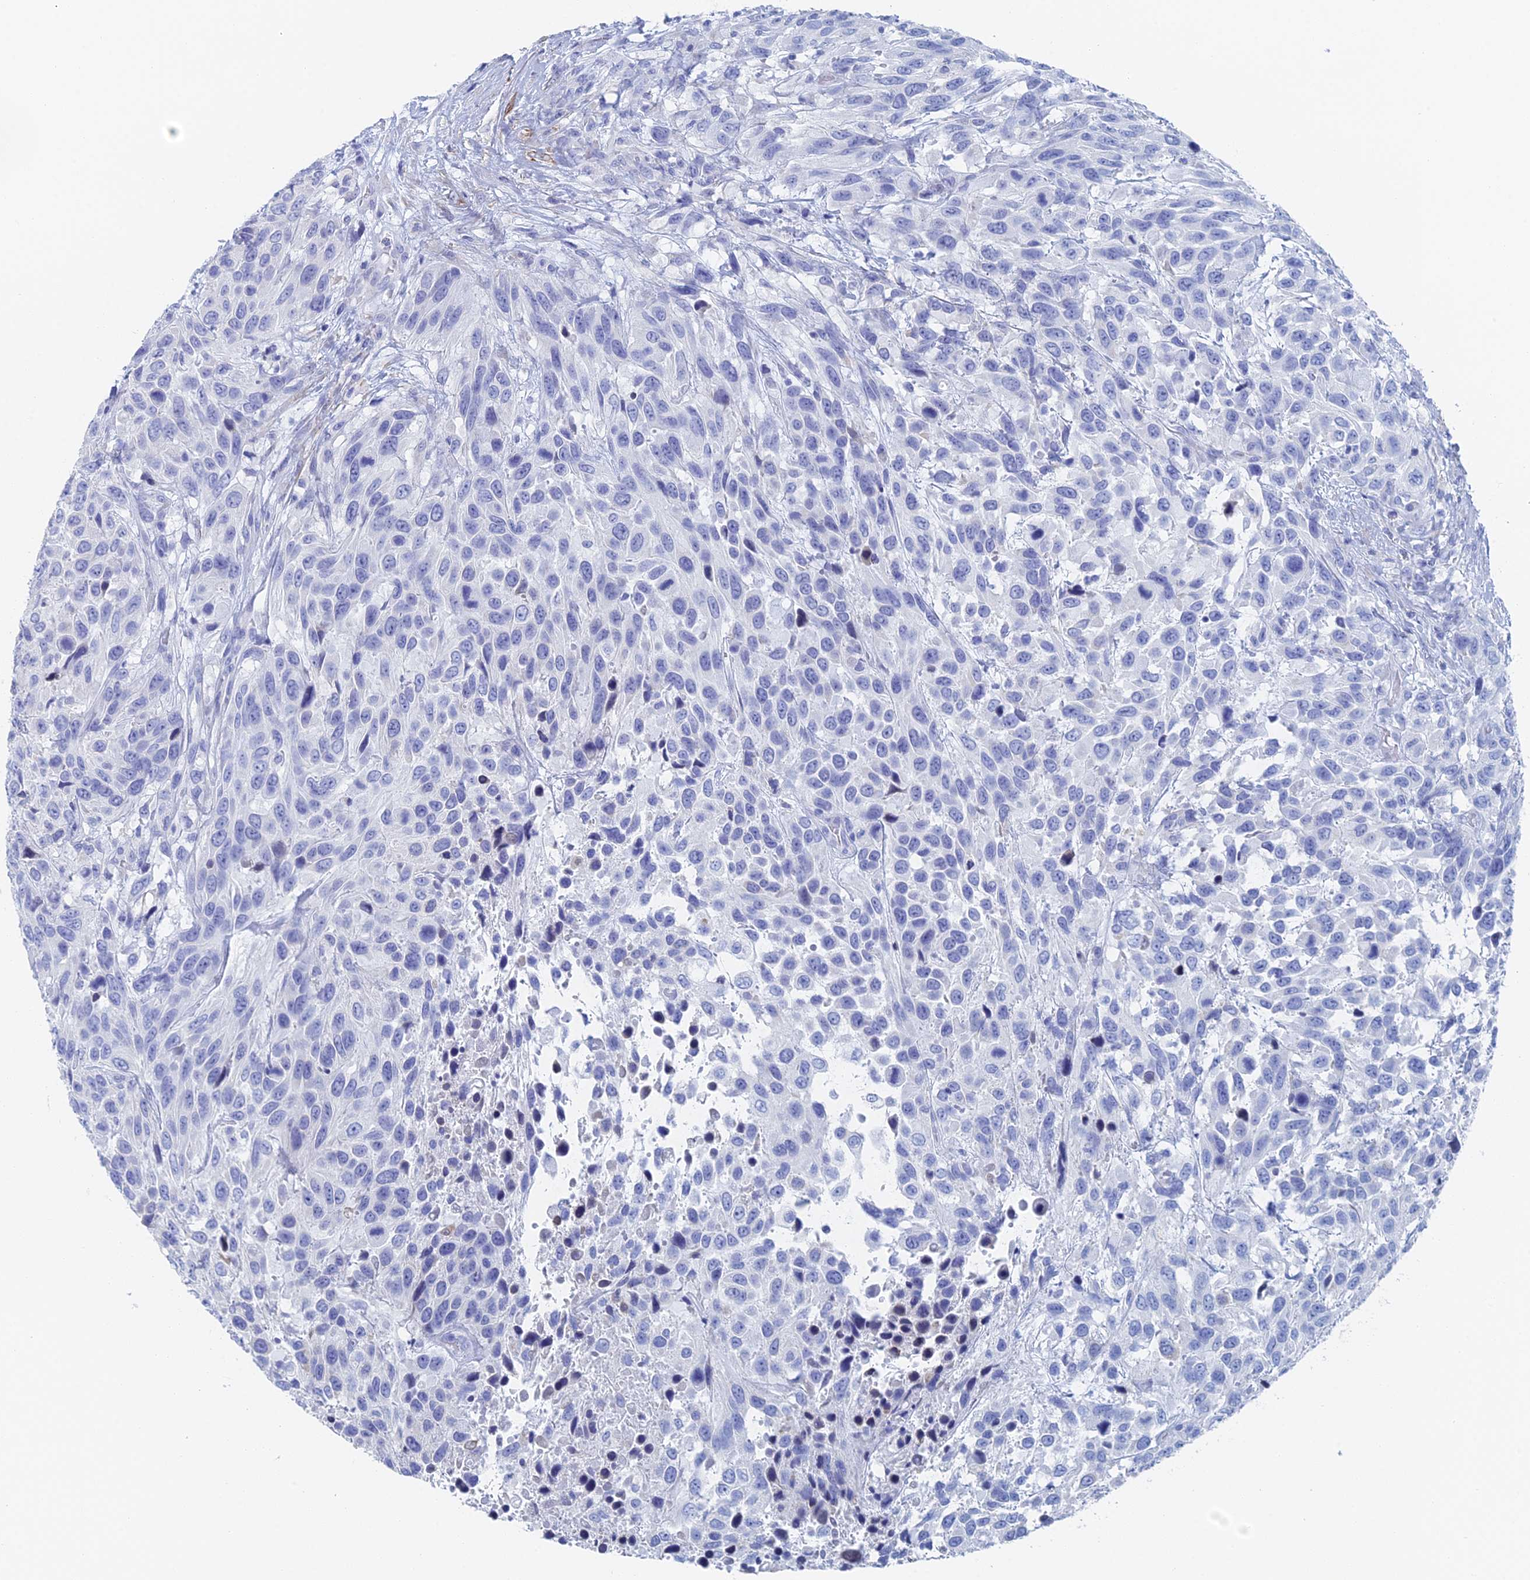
{"staining": {"intensity": "negative", "quantity": "none", "location": "none"}, "tissue": "urothelial cancer", "cell_type": "Tumor cells", "image_type": "cancer", "snomed": [{"axis": "morphology", "description": "Urothelial carcinoma, High grade"}, {"axis": "topography", "description": "Urinary bladder"}], "caption": "Urothelial cancer was stained to show a protein in brown. There is no significant staining in tumor cells. (Brightfield microscopy of DAB (3,3'-diaminobenzidine) immunohistochemistry (IHC) at high magnification).", "gene": "KCNK18", "patient": {"sex": "female", "age": 70}}